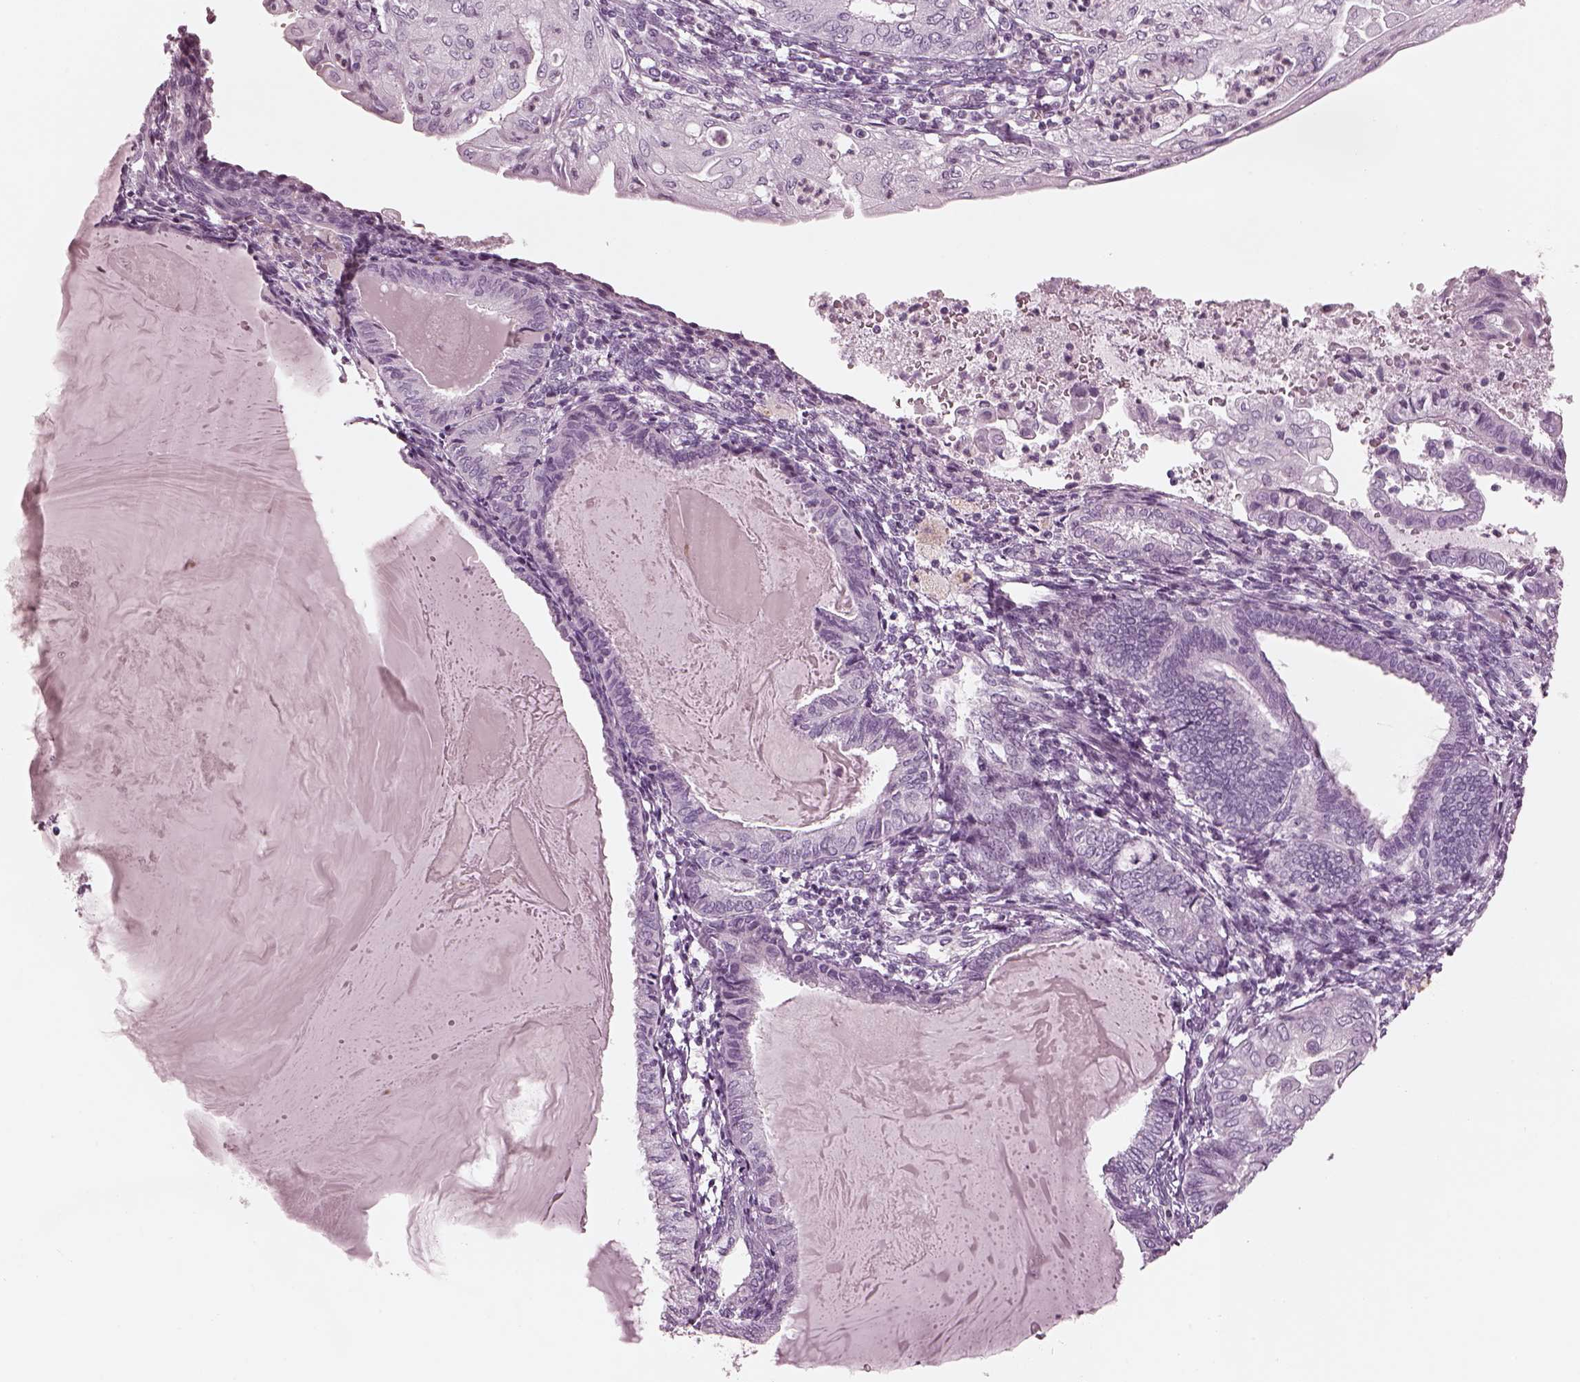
{"staining": {"intensity": "negative", "quantity": "none", "location": "none"}, "tissue": "endometrial cancer", "cell_type": "Tumor cells", "image_type": "cancer", "snomed": [{"axis": "morphology", "description": "Adenocarcinoma, NOS"}, {"axis": "topography", "description": "Endometrium"}], "caption": "IHC of human endometrial cancer (adenocarcinoma) displays no positivity in tumor cells.", "gene": "OPN4", "patient": {"sex": "female", "age": 68}}